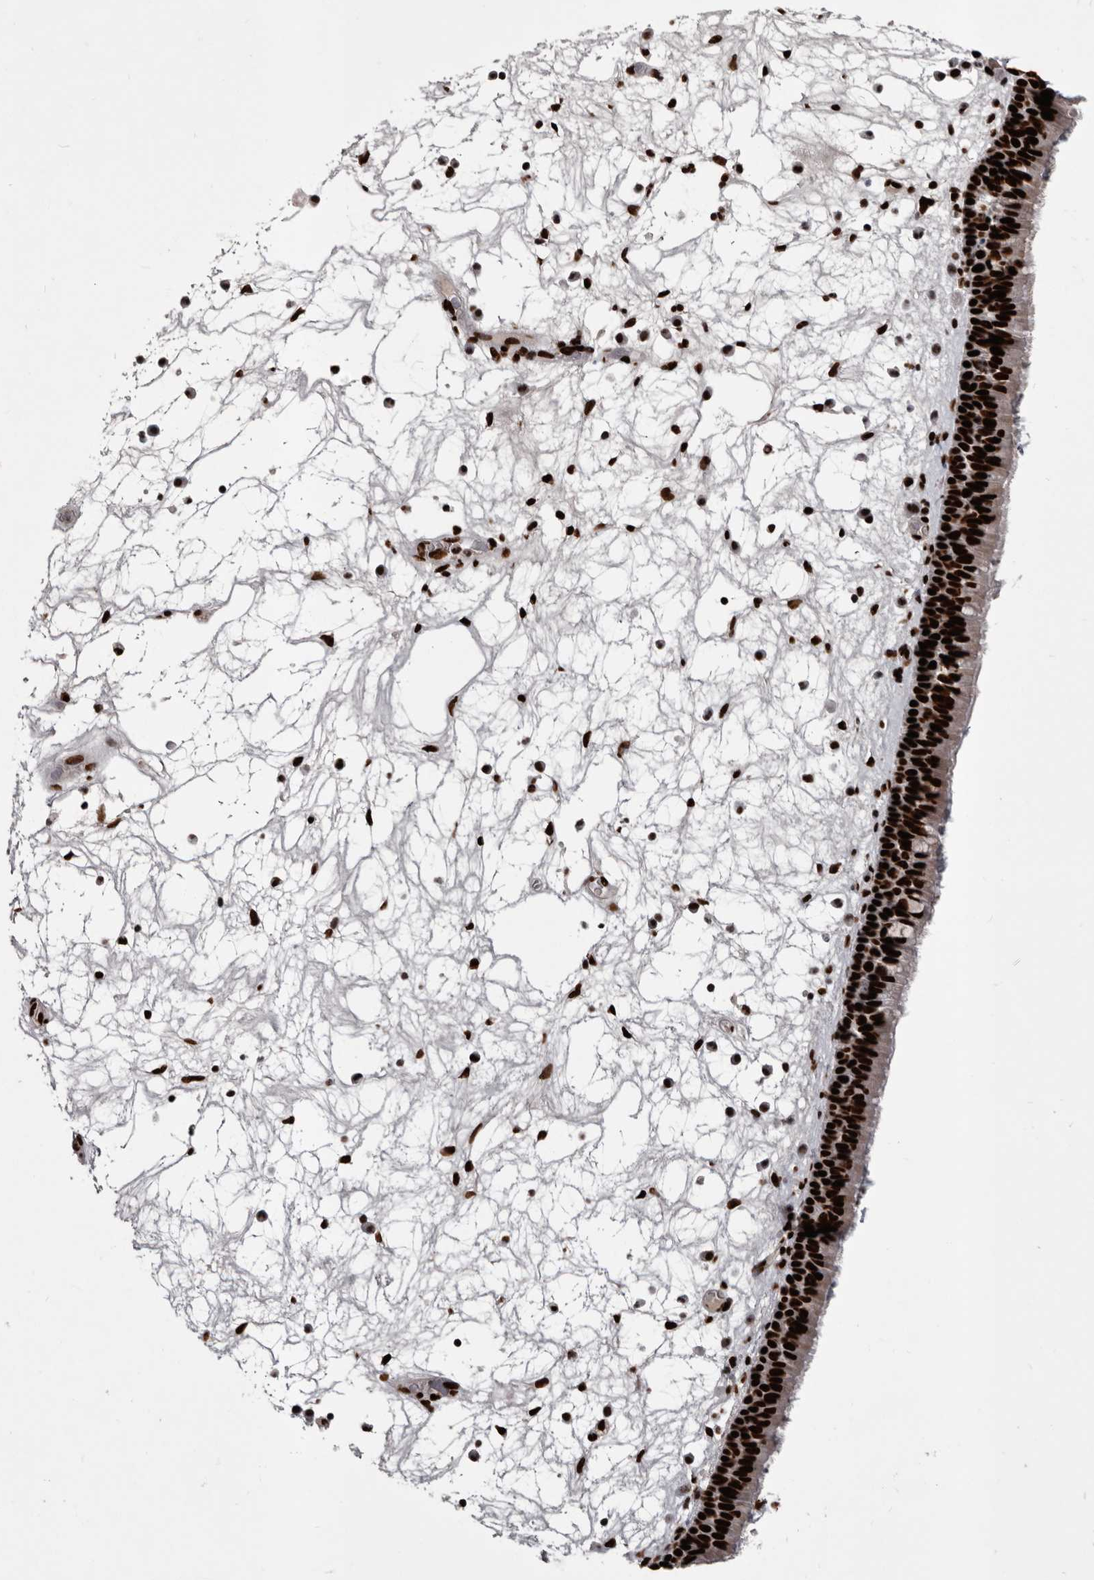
{"staining": {"intensity": "strong", "quantity": ">75%", "location": "nuclear"}, "tissue": "nasopharynx", "cell_type": "Respiratory epithelial cells", "image_type": "normal", "snomed": [{"axis": "morphology", "description": "Normal tissue, NOS"}, {"axis": "morphology", "description": "Inflammation, NOS"}, {"axis": "morphology", "description": "Malignant melanoma, Metastatic site"}, {"axis": "topography", "description": "Nasopharynx"}], "caption": "Immunohistochemistry of normal nasopharynx shows high levels of strong nuclear positivity in approximately >75% of respiratory epithelial cells. Immunohistochemistry stains the protein in brown and the nuclei are stained blue.", "gene": "NUMA1", "patient": {"sex": "male", "age": 70}}